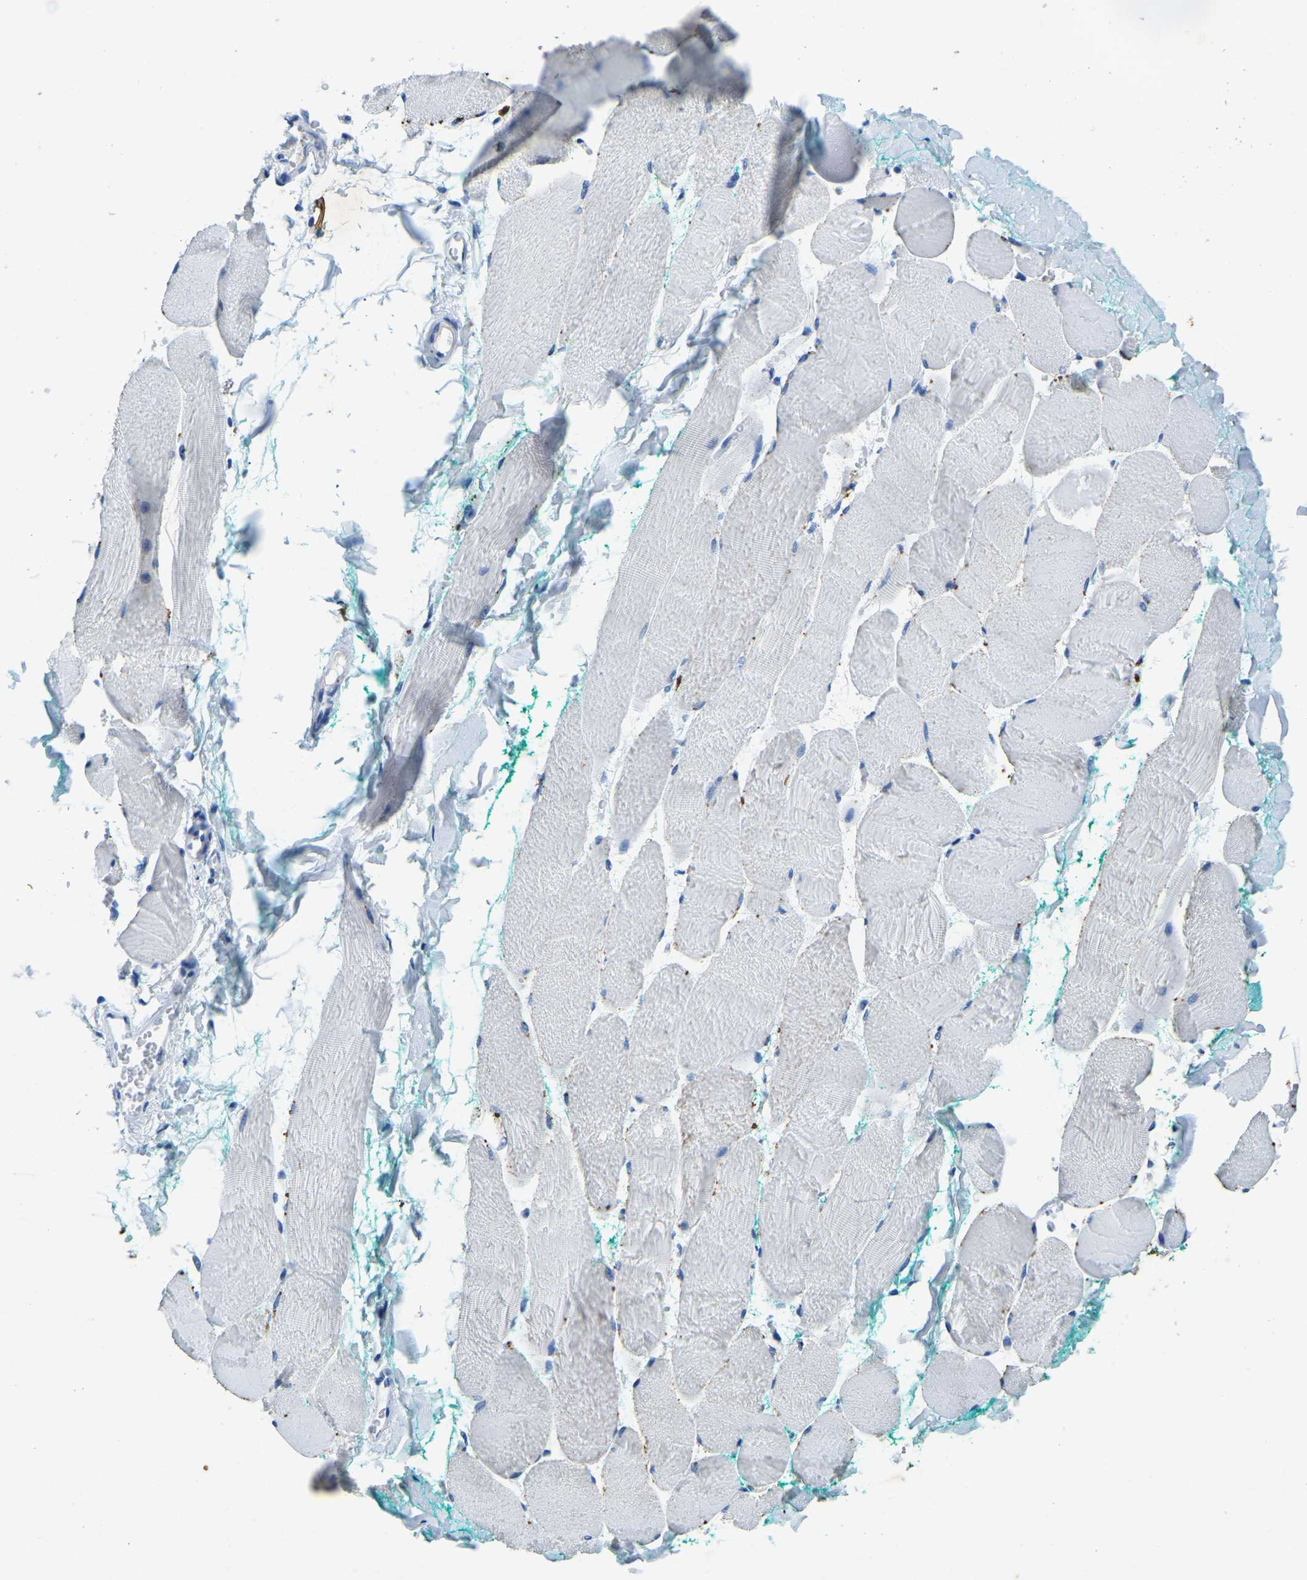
{"staining": {"intensity": "negative", "quantity": "none", "location": "none"}, "tissue": "skeletal muscle", "cell_type": "Myocytes", "image_type": "normal", "snomed": [{"axis": "morphology", "description": "Normal tissue, NOS"}, {"axis": "morphology", "description": "Squamous cell carcinoma, NOS"}, {"axis": "topography", "description": "Skeletal muscle"}], "caption": "DAB immunohistochemical staining of normal human skeletal muscle reveals no significant staining in myocytes. (DAB immunohistochemistry with hematoxylin counter stain).", "gene": "UBN2", "patient": {"sex": "male", "age": 51}}